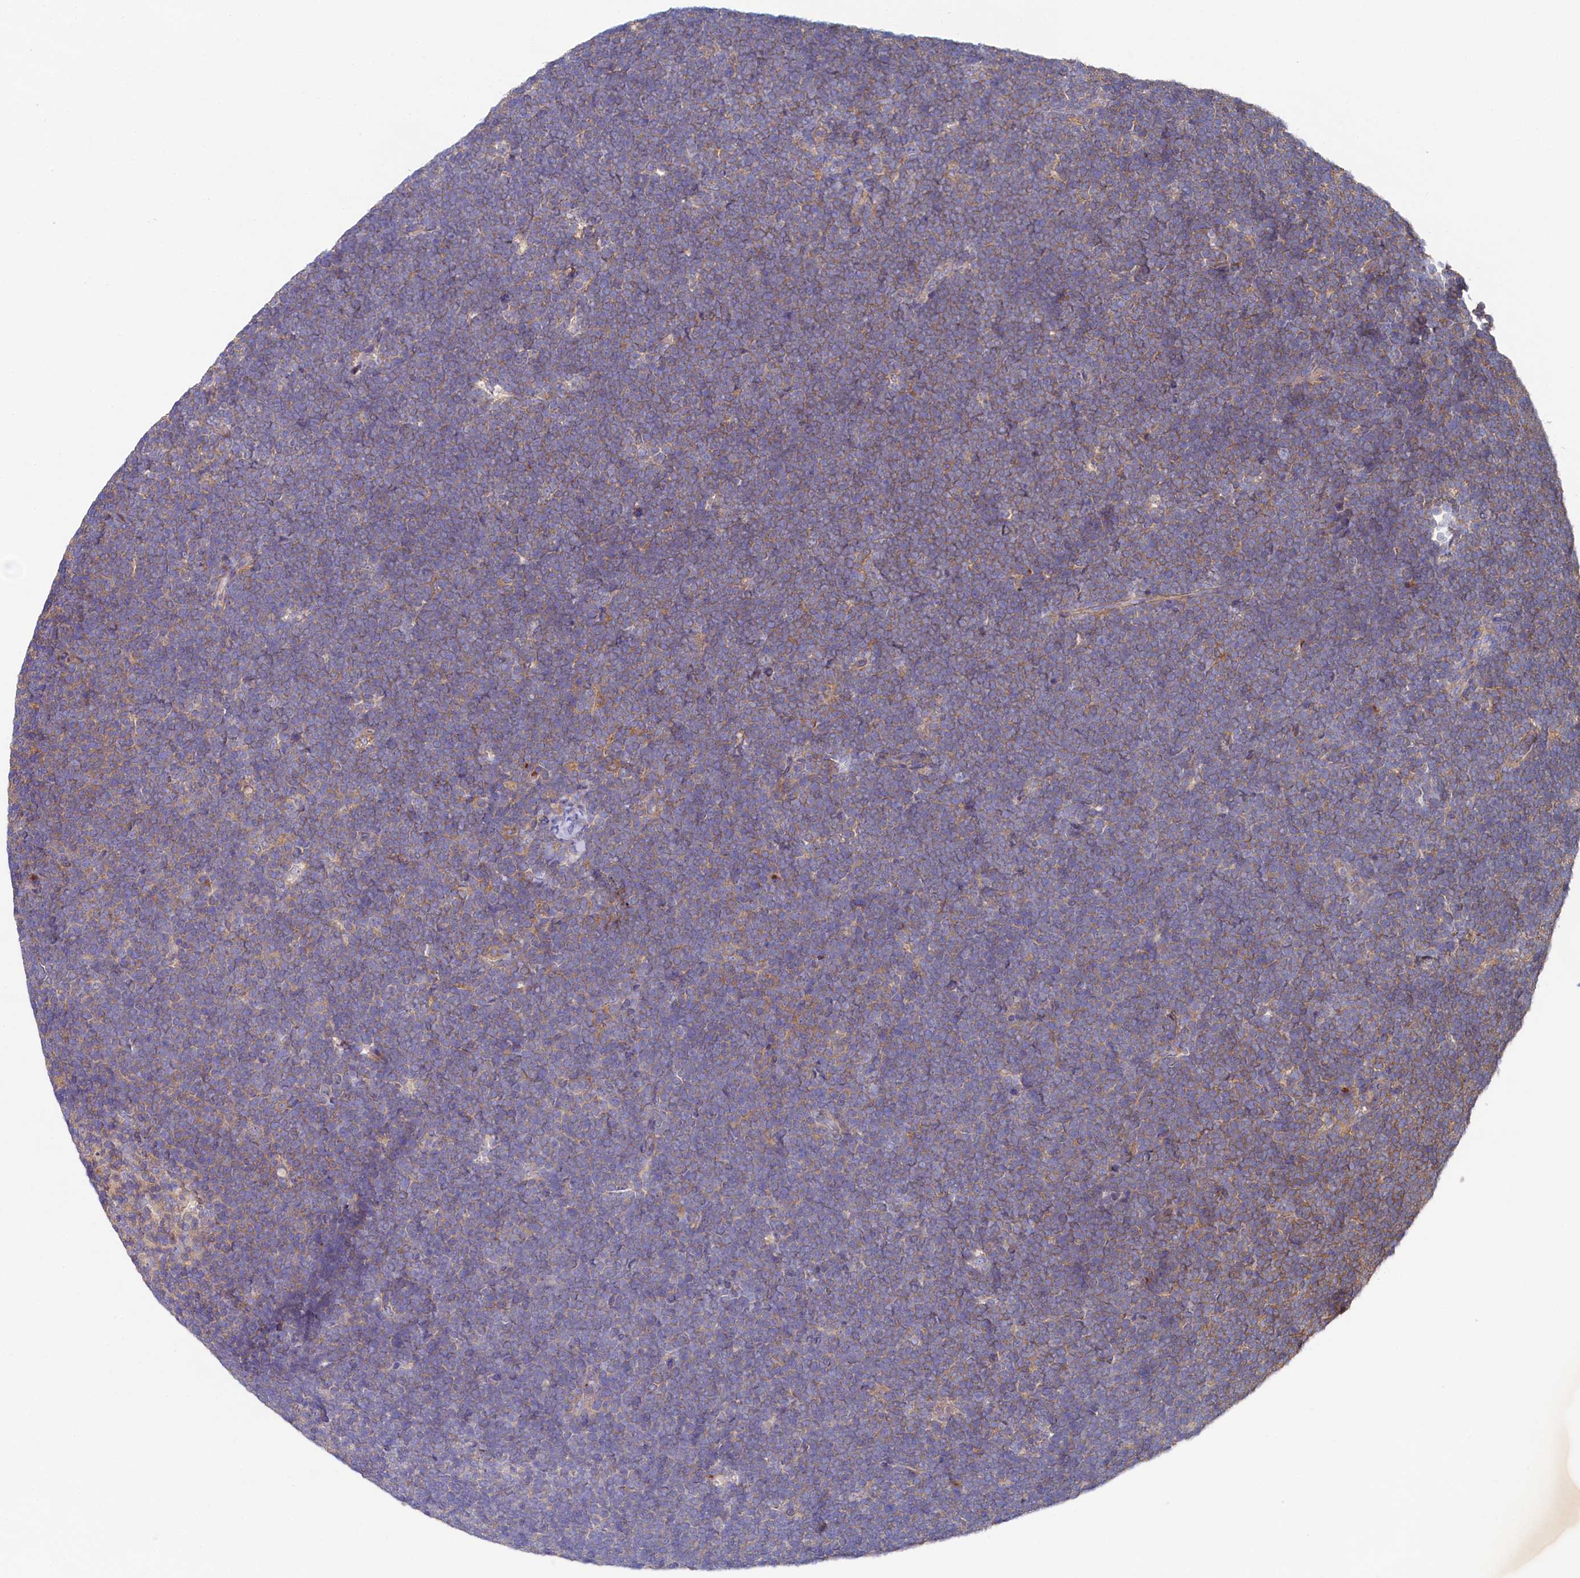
{"staining": {"intensity": "weak", "quantity": ">75%", "location": "cytoplasmic/membranous"}, "tissue": "lymphoma", "cell_type": "Tumor cells", "image_type": "cancer", "snomed": [{"axis": "morphology", "description": "Malignant lymphoma, non-Hodgkin's type, High grade"}, {"axis": "topography", "description": "Lymph node"}], "caption": "A low amount of weak cytoplasmic/membranous positivity is appreciated in approximately >75% of tumor cells in lymphoma tissue.", "gene": "PPIP5K1", "patient": {"sex": "male", "age": 13}}